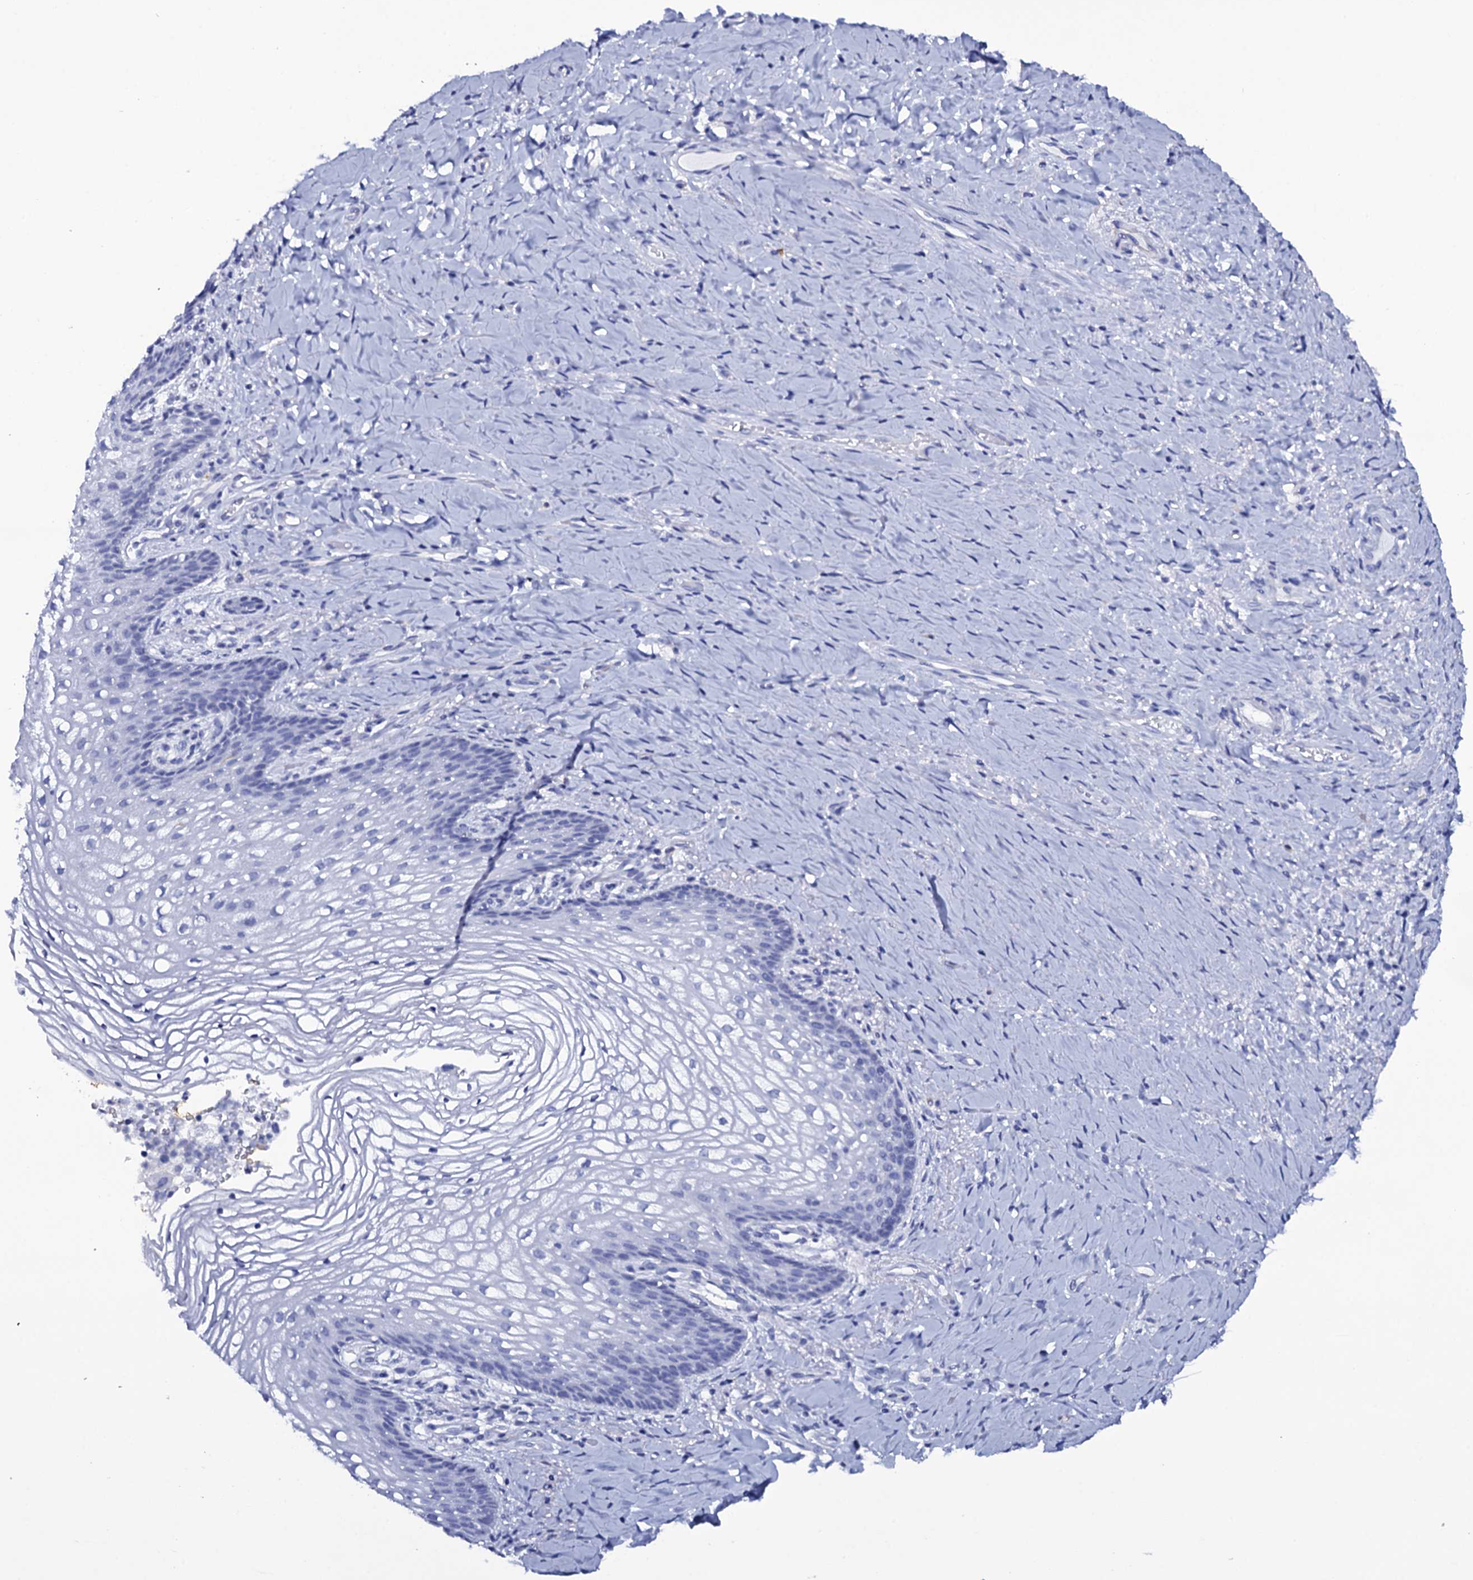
{"staining": {"intensity": "negative", "quantity": "none", "location": "none"}, "tissue": "vagina", "cell_type": "Squamous epithelial cells", "image_type": "normal", "snomed": [{"axis": "morphology", "description": "Normal tissue, NOS"}, {"axis": "topography", "description": "Vagina"}], "caption": "Immunohistochemistry of unremarkable vagina shows no positivity in squamous epithelial cells.", "gene": "ITPRID2", "patient": {"sex": "female", "age": 60}}